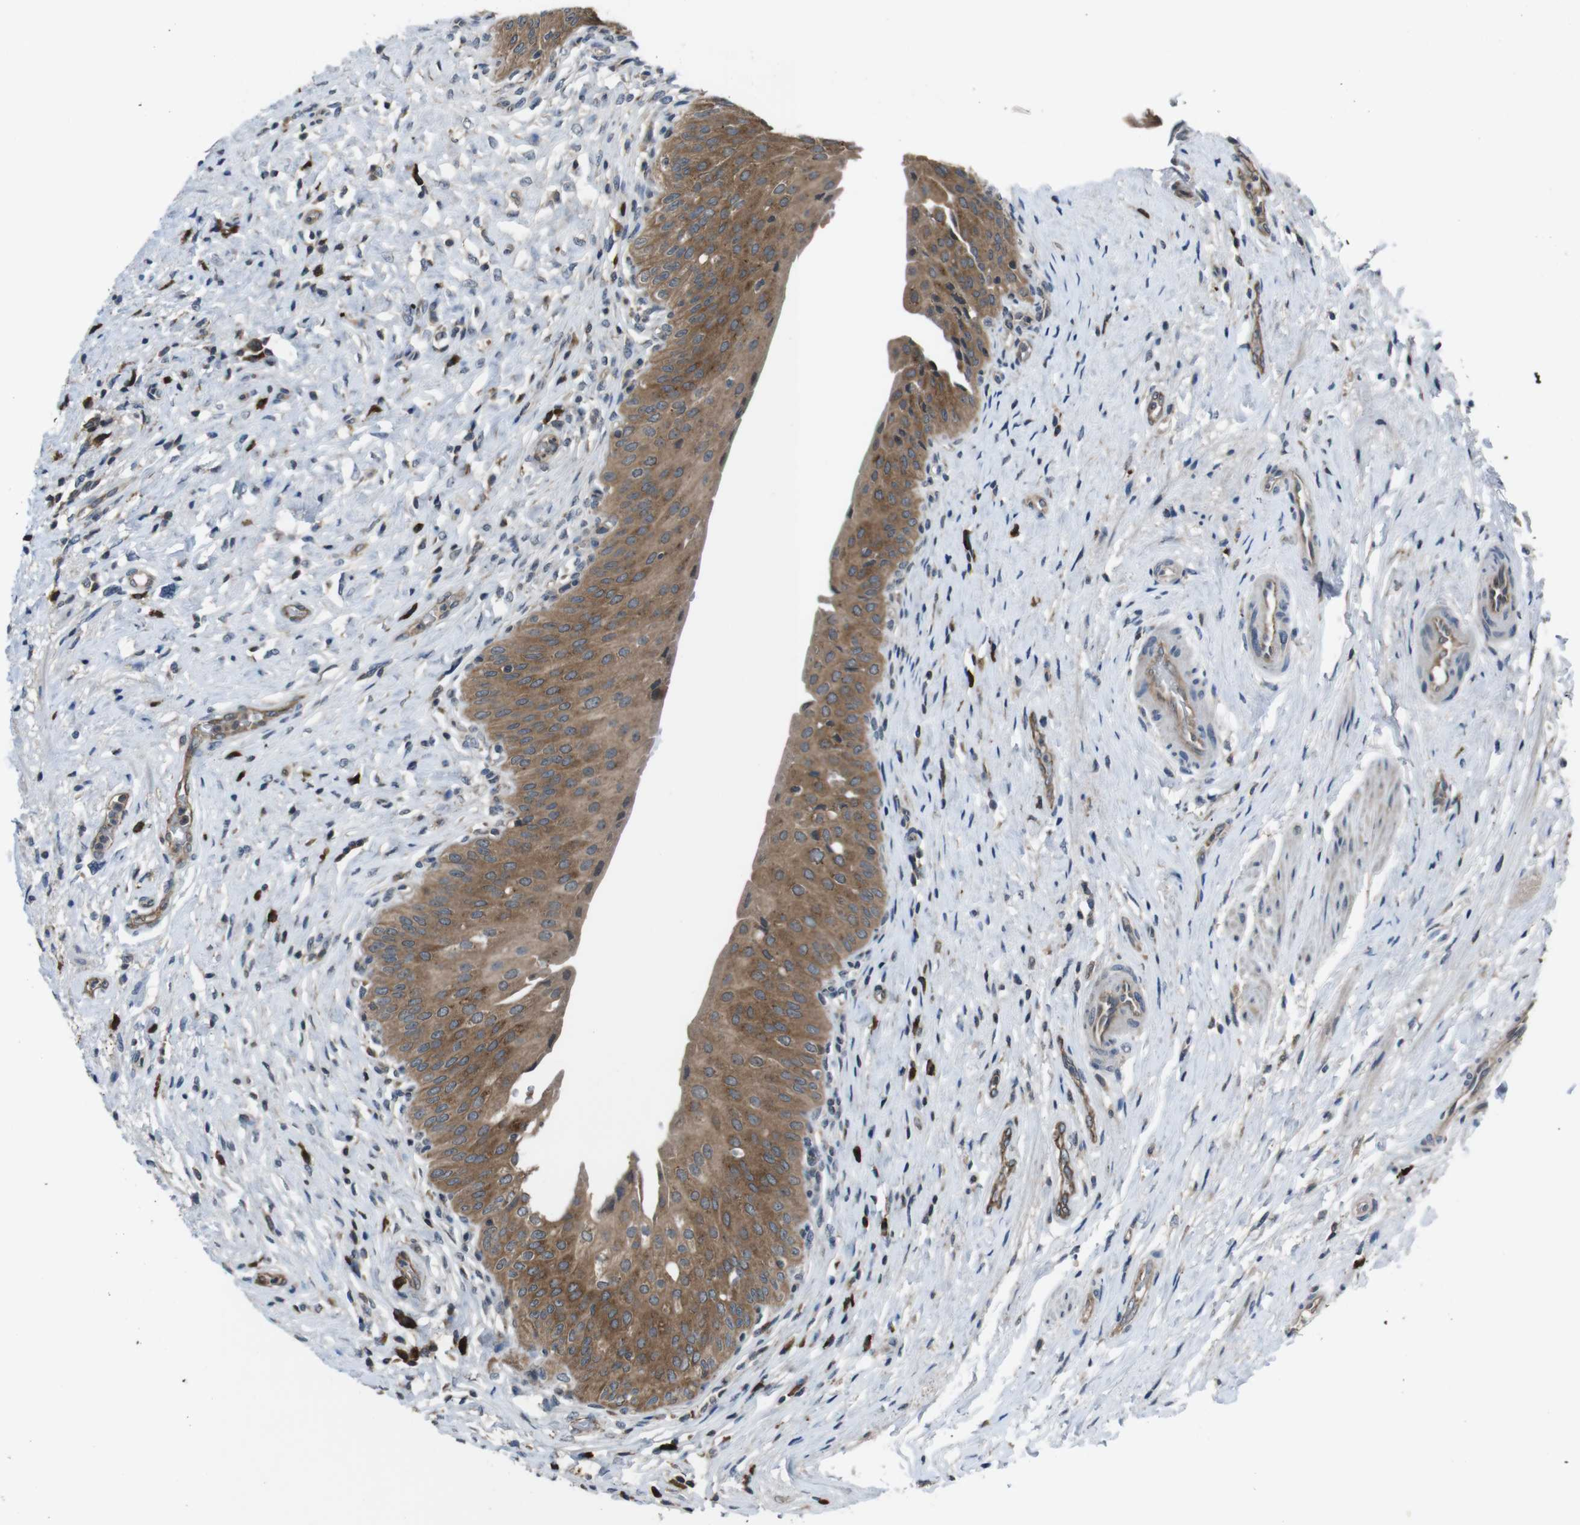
{"staining": {"intensity": "moderate", "quantity": ">75%", "location": "cytoplasmic/membranous"}, "tissue": "urinary bladder", "cell_type": "Urothelial cells", "image_type": "normal", "snomed": [{"axis": "morphology", "description": "Normal tissue, NOS"}, {"axis": "morphology", "description": "Urothelial carcinoma, High grade"}, {"axis": "topography", "description": "Urinary bladder"}], "caption": "Immunohistochemical staining of benign human urinary bladder exhibits medium levels of moderate cytoplasmic/membranous positivity in approximately >75% of urothelial cells.", "gene": "SLC22A23", "patient": {"sex": "male", "age": 46}}